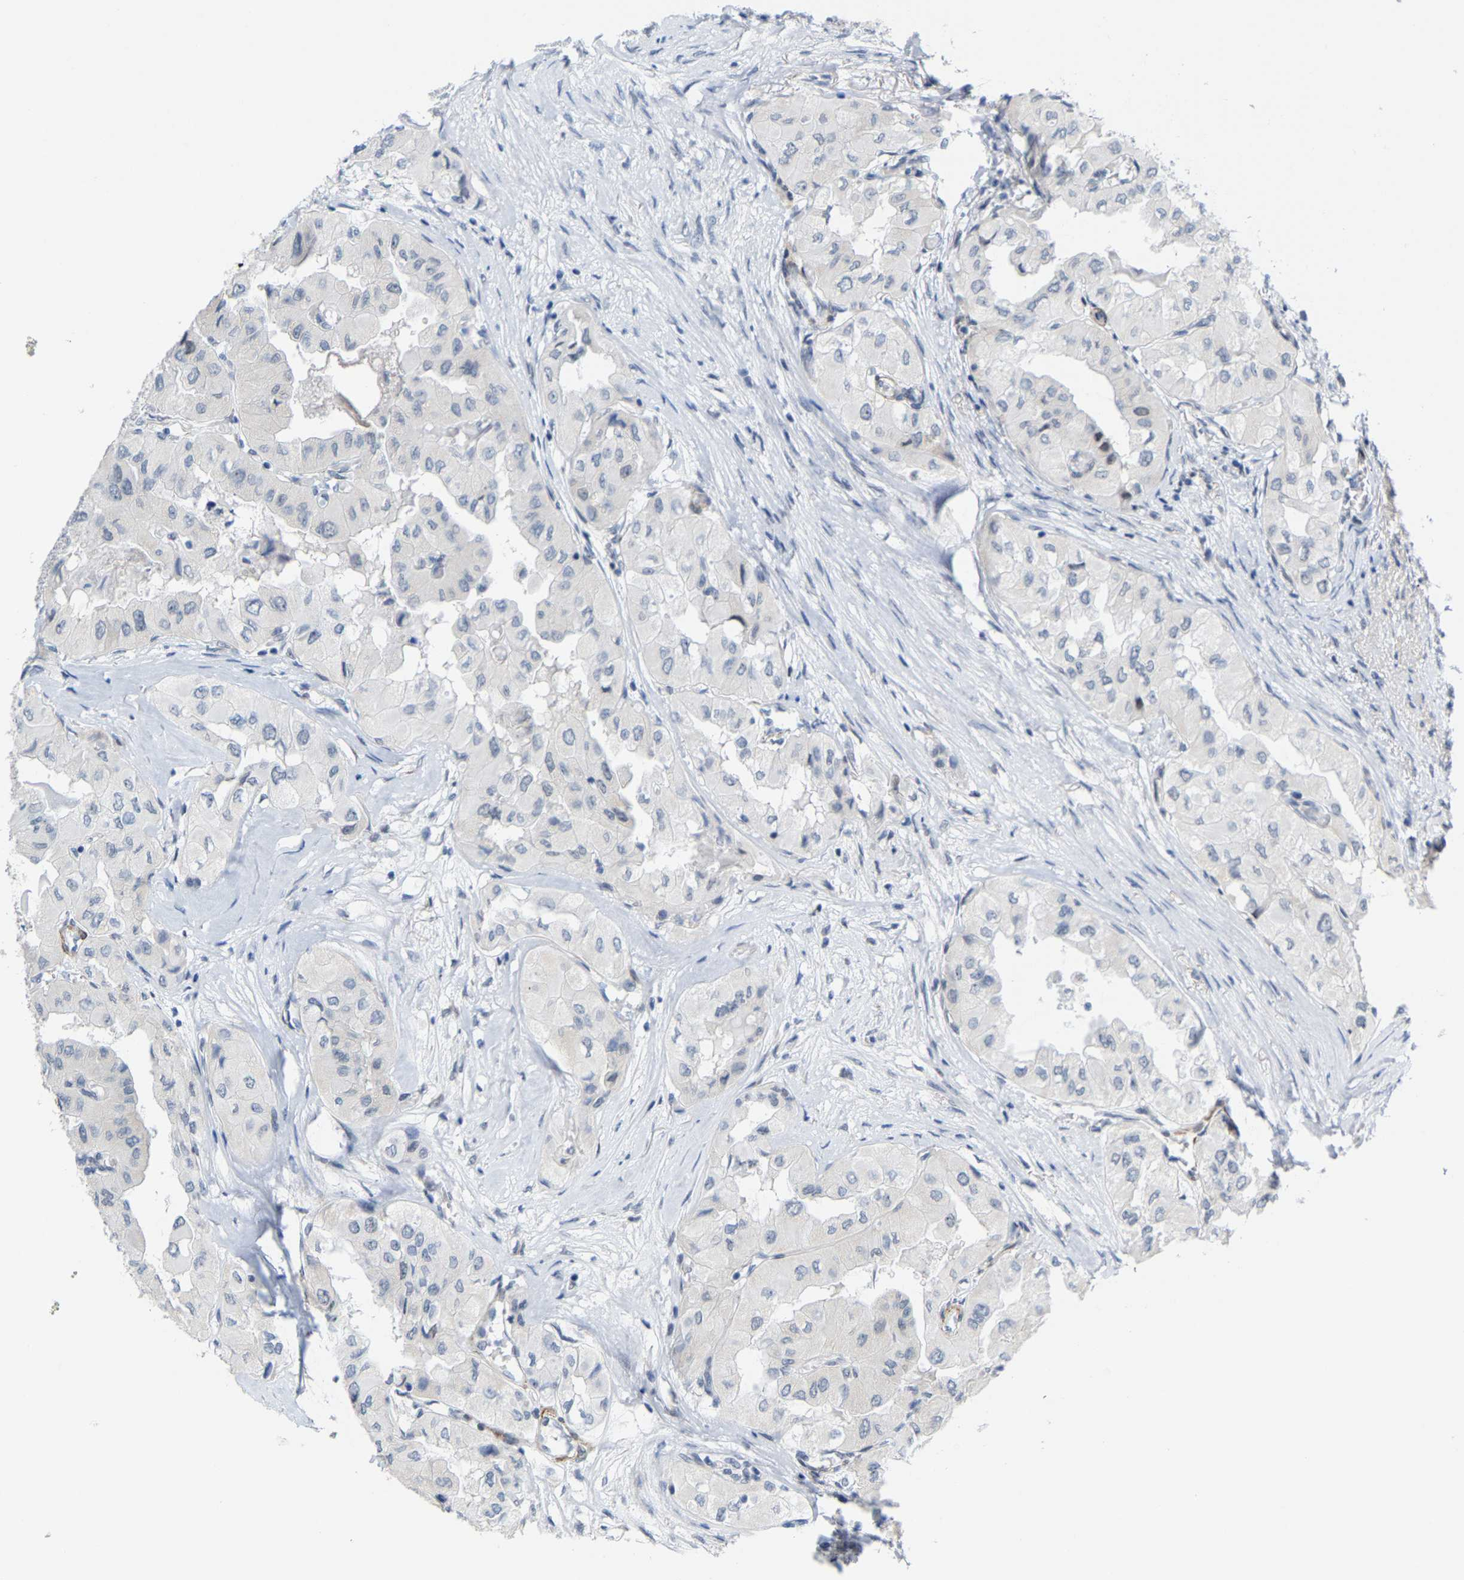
{"staining": {"intensity": "negative", "quantity": "none", "location": "none"}, "tissue": "thyroid cancer", "cell_type": "Tumor cells", "image_type": "cancer", "snomed": [{"axis": "morphology", "description": "Papillary adenocarcinoma, NOS"}, {"axis": "topography", "description": "Thyroid gland"}], "caption": "The immunohistochemistry histopathology image has no significant expression in tumor cells of thyroid cancer (papillary adenocarcinoma) tissue.", "gene": "FAM180A", "patient": {"sex": "female", "age": 59}}